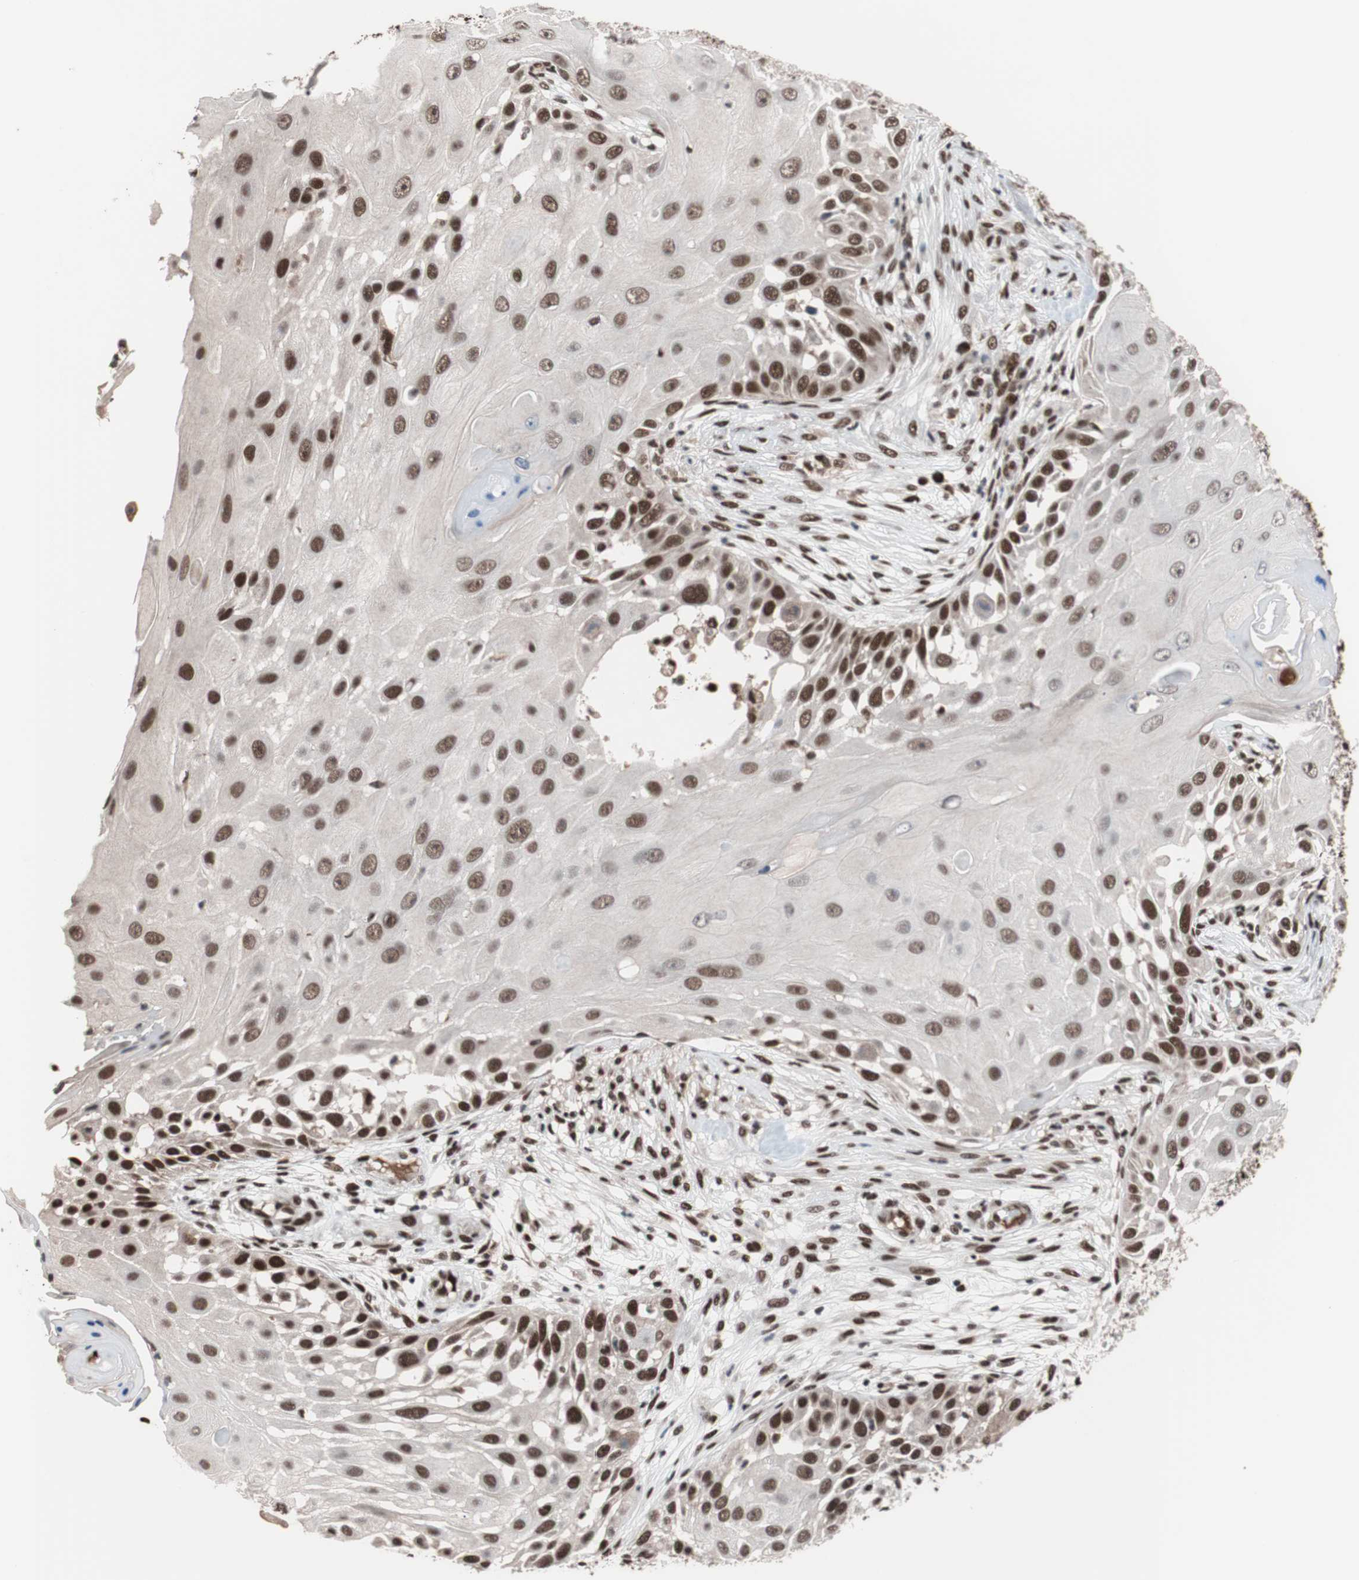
{"staining": {"intensity": "strong", "quantity": ">75%", "location": "nuclear"}, "tissue": "skin cancer", "cell_type": "Tumor cells", "image_type": "cancer", "snomed": [{"axis": "morphology", "description": "Squamous cell carcinoma, NOS"}, {"axis": "topography", "description": "Skin"}], "caption": "An image of human skin squamous cell carcinoma stained for a protein exhibits strong nuclear brown staining in tumor cells.", "gene": "CHAMP1", "patient": {"sex": "female", "age": 44}}